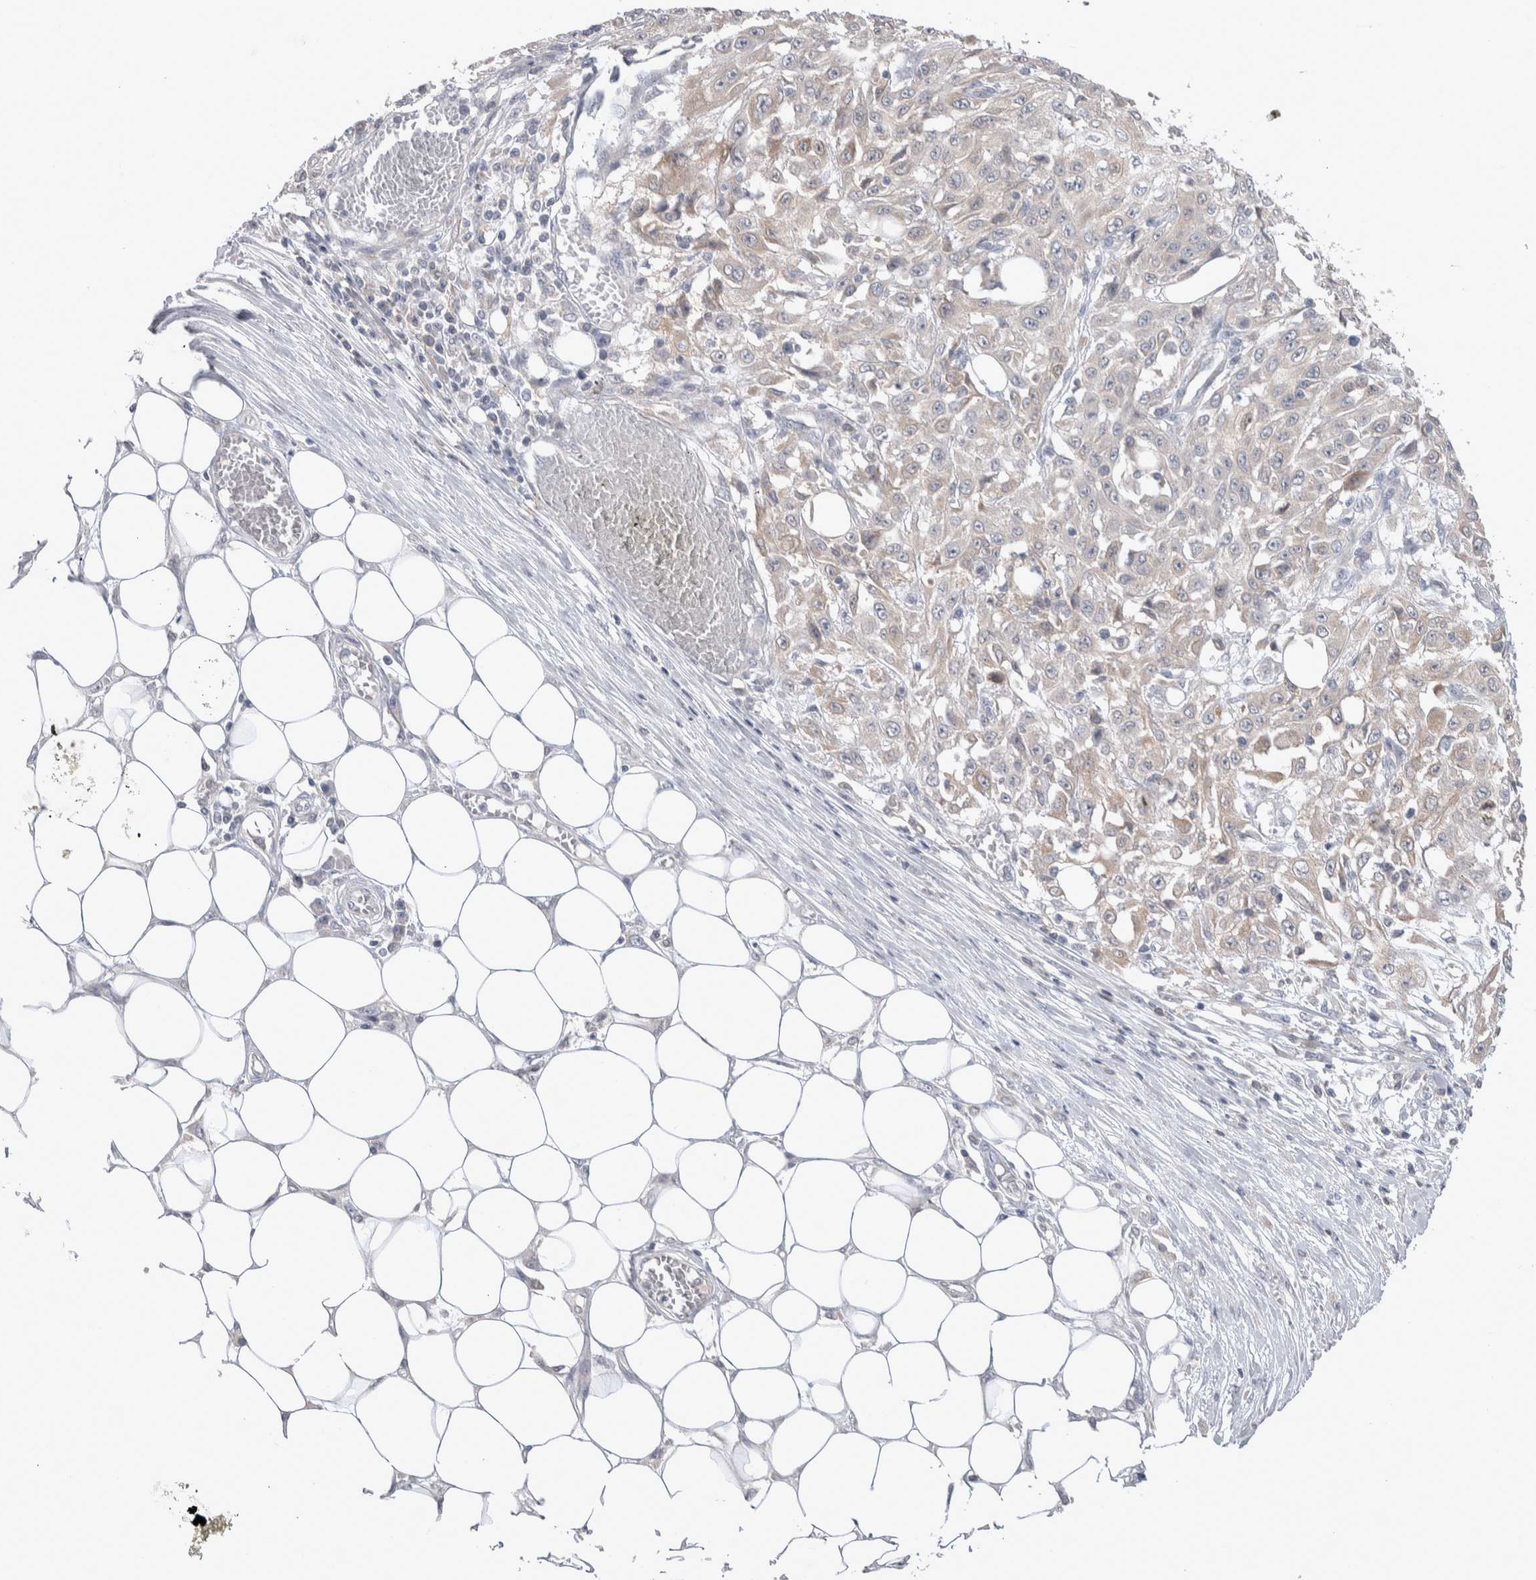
{"staining": {"intensity": "weak", "quantity": "25%-75%", "location": "cytoplasmic/membranous"}, "tissue": "skin cancer", "cell_type": "Tumor cells", "image_type": "cancer", "snomed": [{"axis": "morphology", "description": "Squamous cell carcinoma, NOS"}, {"axis": "morphology", "description": "Squamous cell carcinoma, metastatic, NOS"}, {"axis": "topography", "description": "Skin"}, {"axis": "topography", "description": "Lymph node"}], "caption": "Immunohistochemistry (IHC) micrograph of human skin cancer stained for a protein (brown), which reveals low levels of weak cytoplasmic/membranous positivity in about 25%-75% of tumor cells.", "gene": "HTATIP2", "patient": {"sex": "male", "age": 75}}